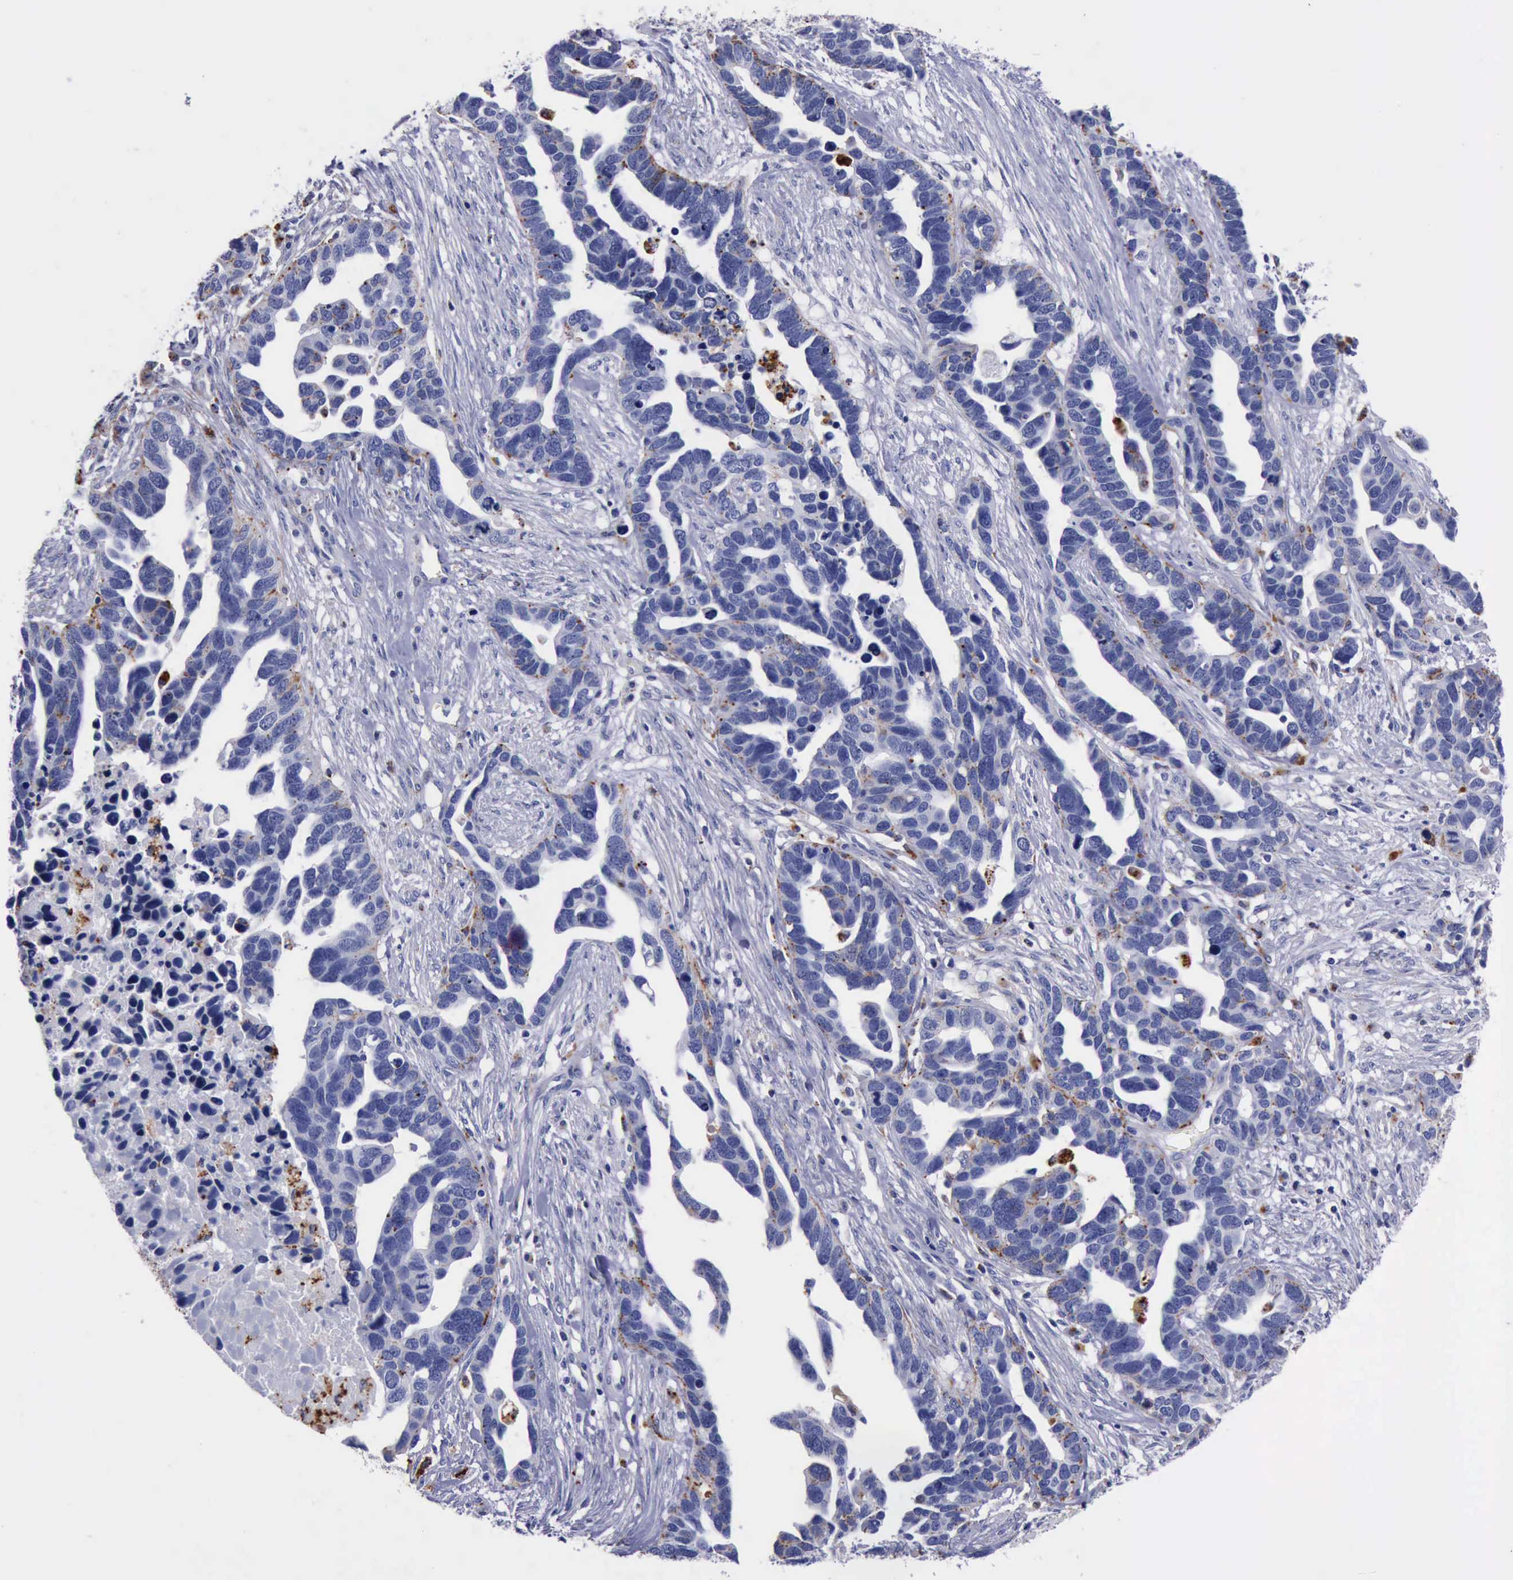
{"staining": {"intensity": "moderate", "quantity": "<25%", "location": "cytoplasmic/membranous"}, "tissue": "ovarian cancer", "cell_type": "Tumor cells", "image_type": "cancer", "snomed": [{"axis": "morphology", "description": "Cystadenocarcinoma, serous, NOS"}, {"axis": "topography", "description": "Ovary"}], "caption": "This micrograph exhibits serous cystadenocarcinoma (ovarian) stained with immunohistochemistry (IHC) to label a protein in brown. The cytoplasmic/membranous of tumor cells show moderate positivity for the protein. Nuclei are counter-stained blue.", "gene": "CTSD", "patient": {"sex": "female", "age": 54}}